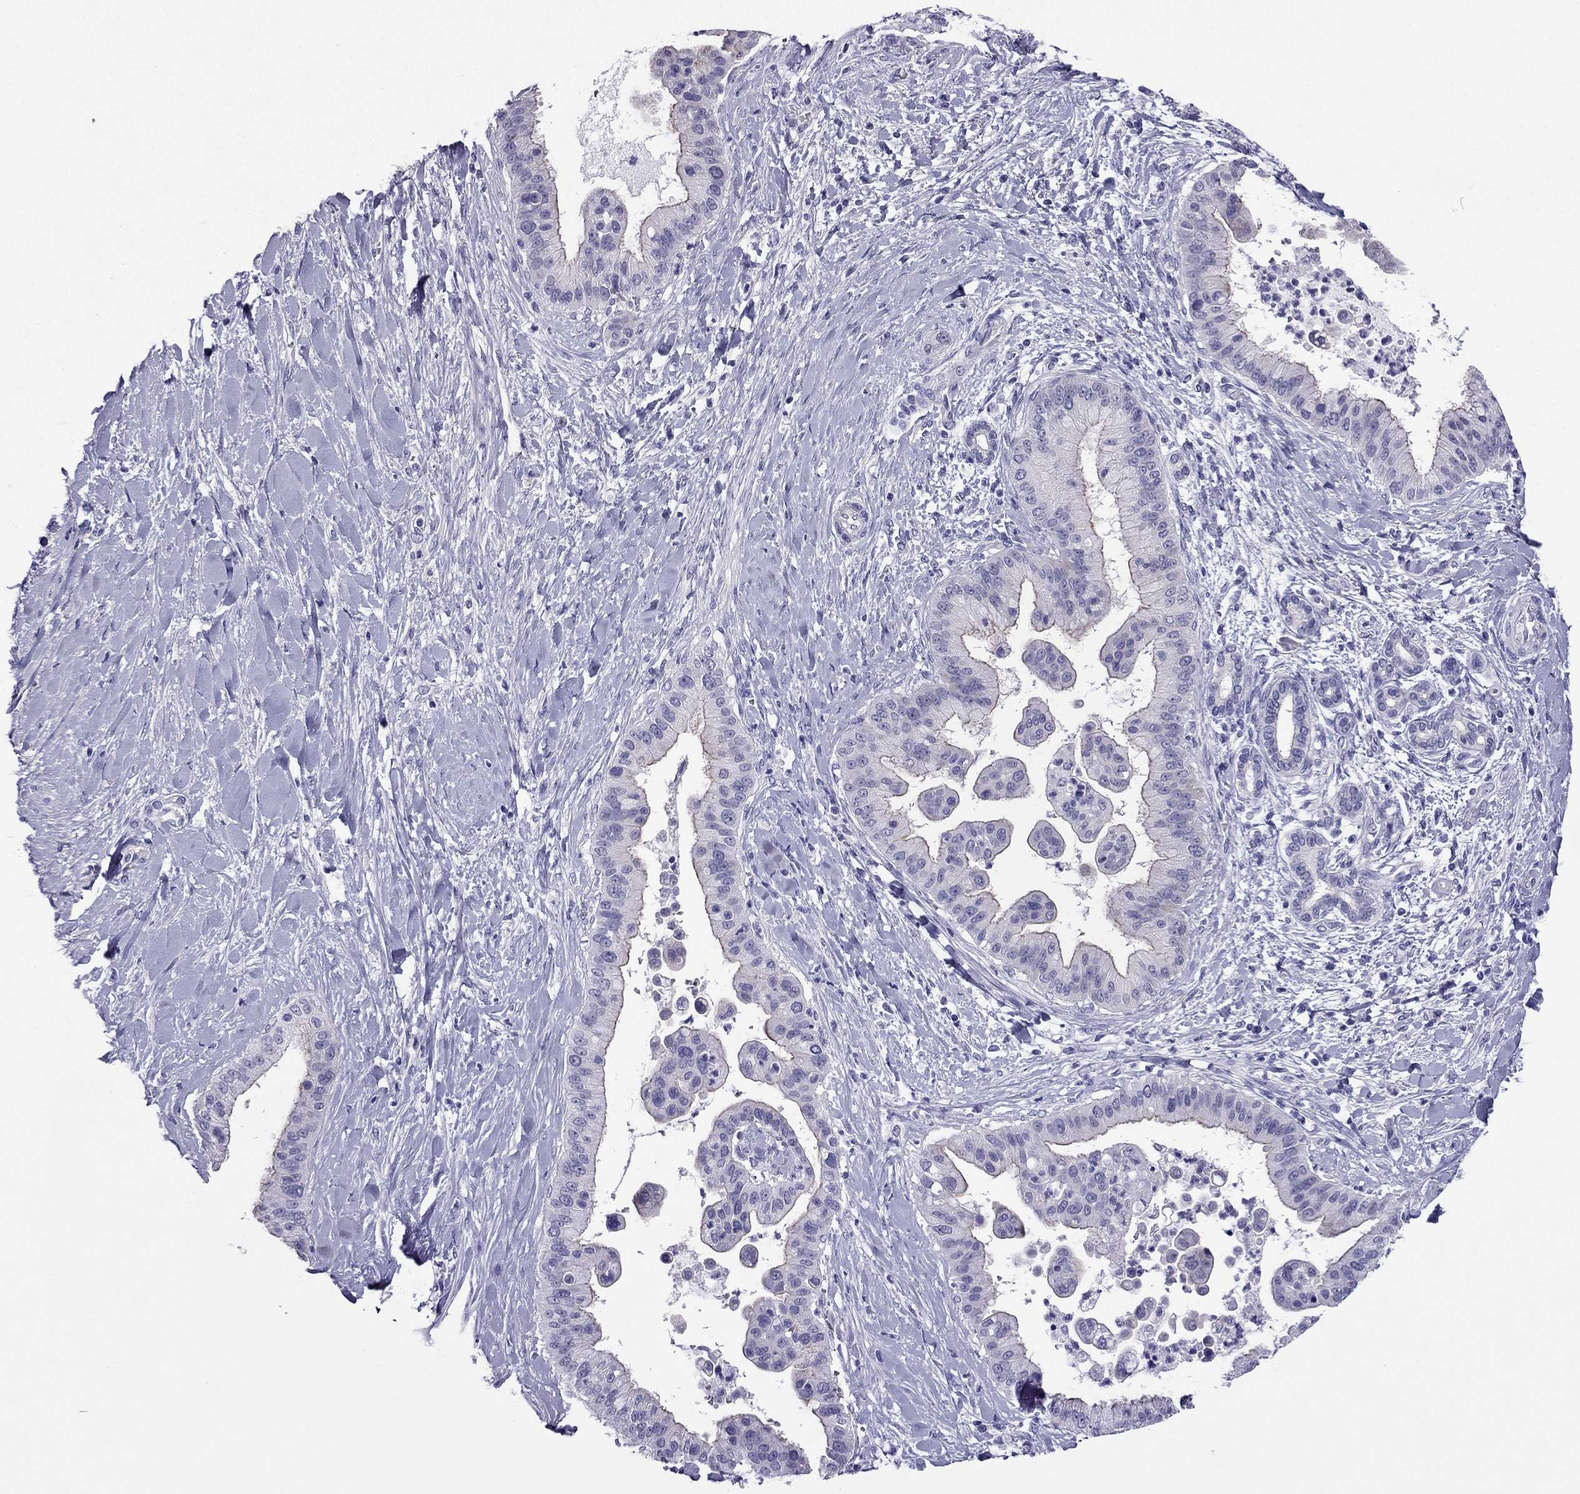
{"staining": {"intensity": "negative", "quantity": "none", "location": "none"}, "tissue": "liver cancer", "cell_type": "Tumor cells", "image_type": "cancer", "snomed": [{"axis": "morphology", "description": "Cholangiocarcinoma"}, {"axis": "topography", "description": "Liver"}], "caption": "DAB (3,3'-diaminobenzidine) immunohistochemical staining of human liver cancer demonstrates no significant expression in tumor cells.", "gene": "PDE6A", "patient": {"sex": "female", "age": 54}}